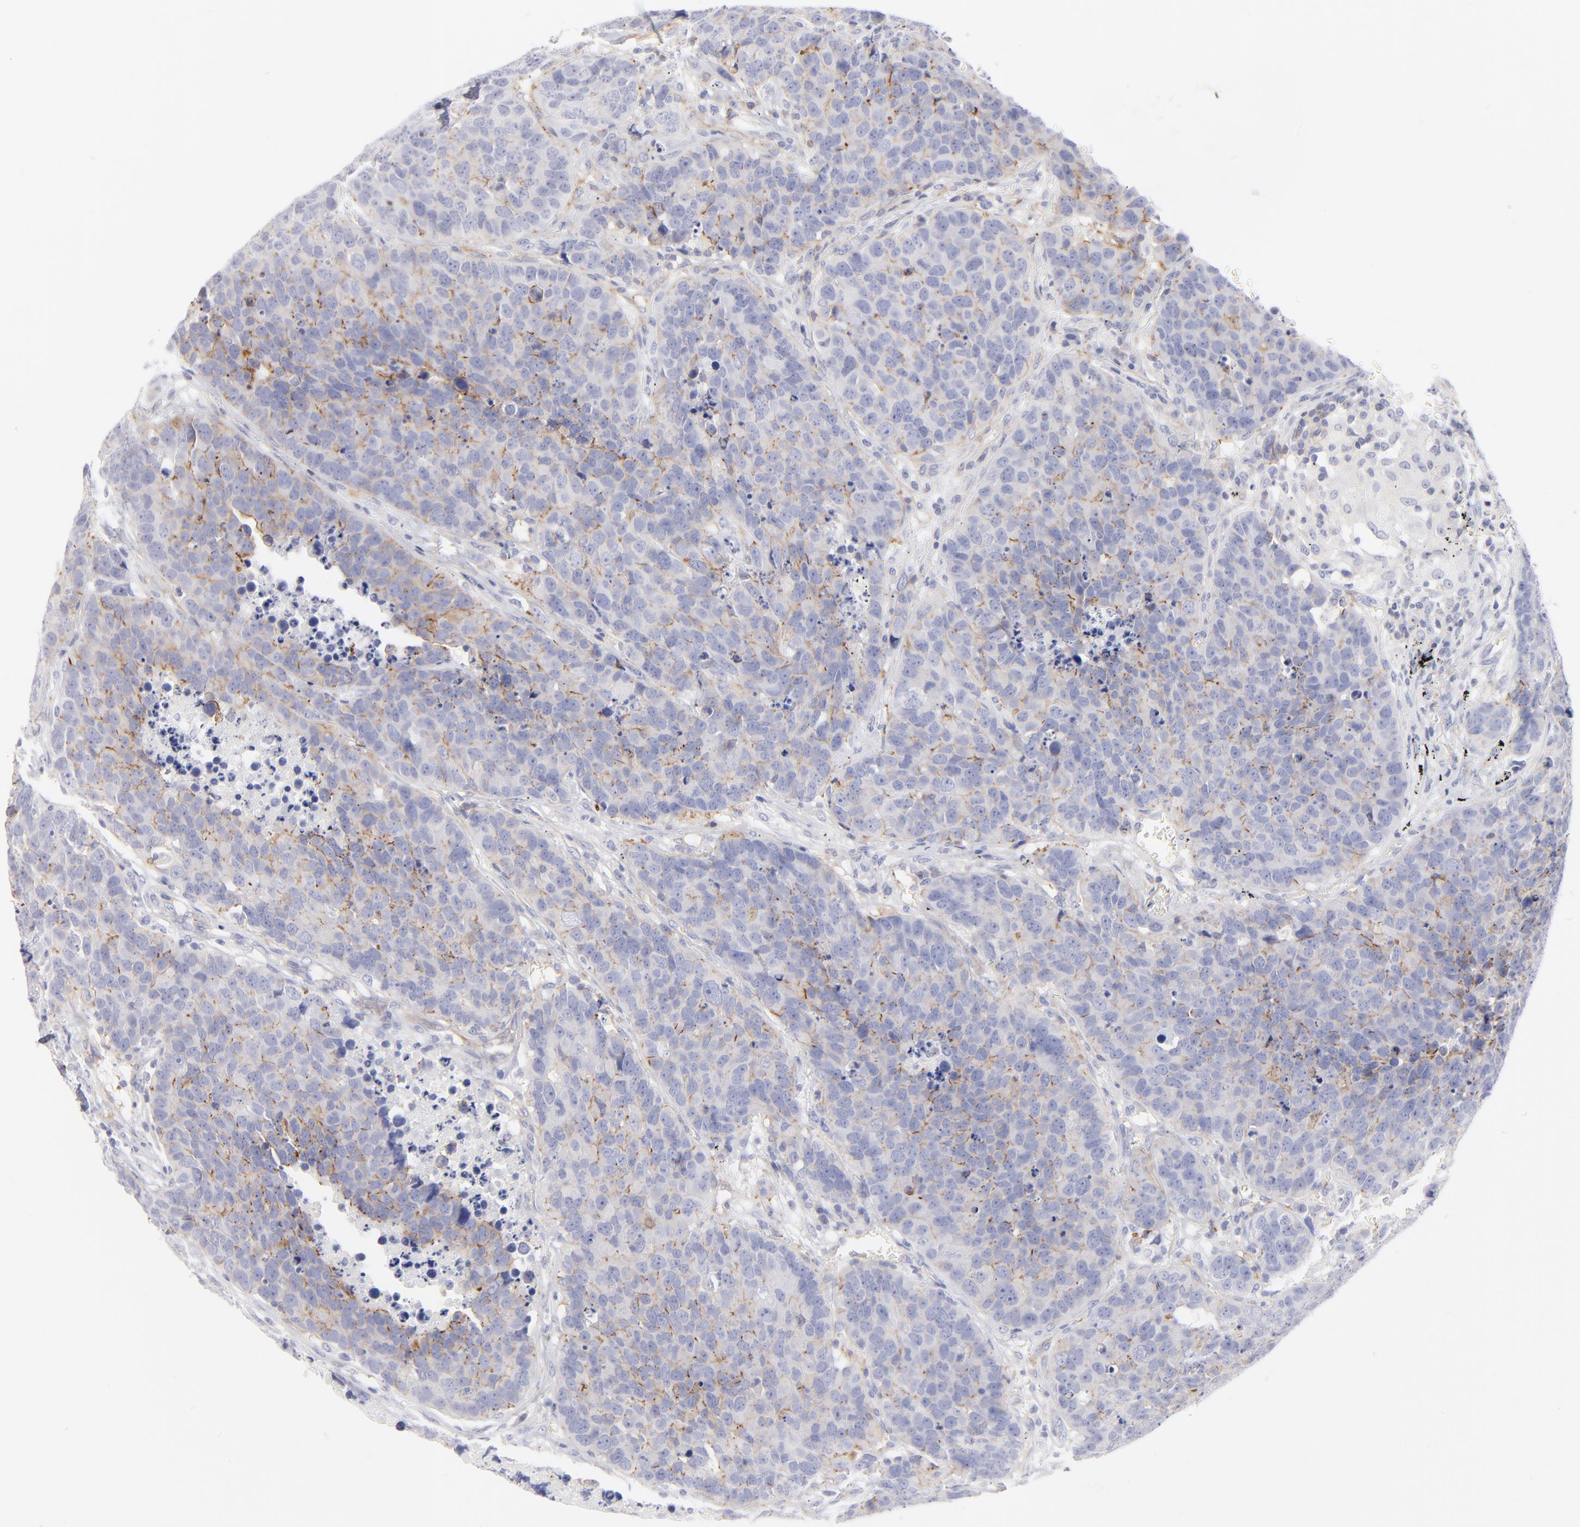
{"staining": {"intensity": "weak", "quantity": ">75%", "location": "cytoplasmic/membranous"}, "tissue": "carcinoid", "cell_type": "Tumor cells", "image_type": "cancer", "snomed": [{"axis": "morphology", "description": "Carcinoid, malignant, NOS"}, {"axis": "topography", "description": "Lung"}], "caption": "This micrograph shows IHC staining of human carcinoid, with low weak cytoplasmic/membranous positivity in about >75% of tumor cells.", "gene": "ACTA2", "patient": {"sex": "male", "age": 60}}